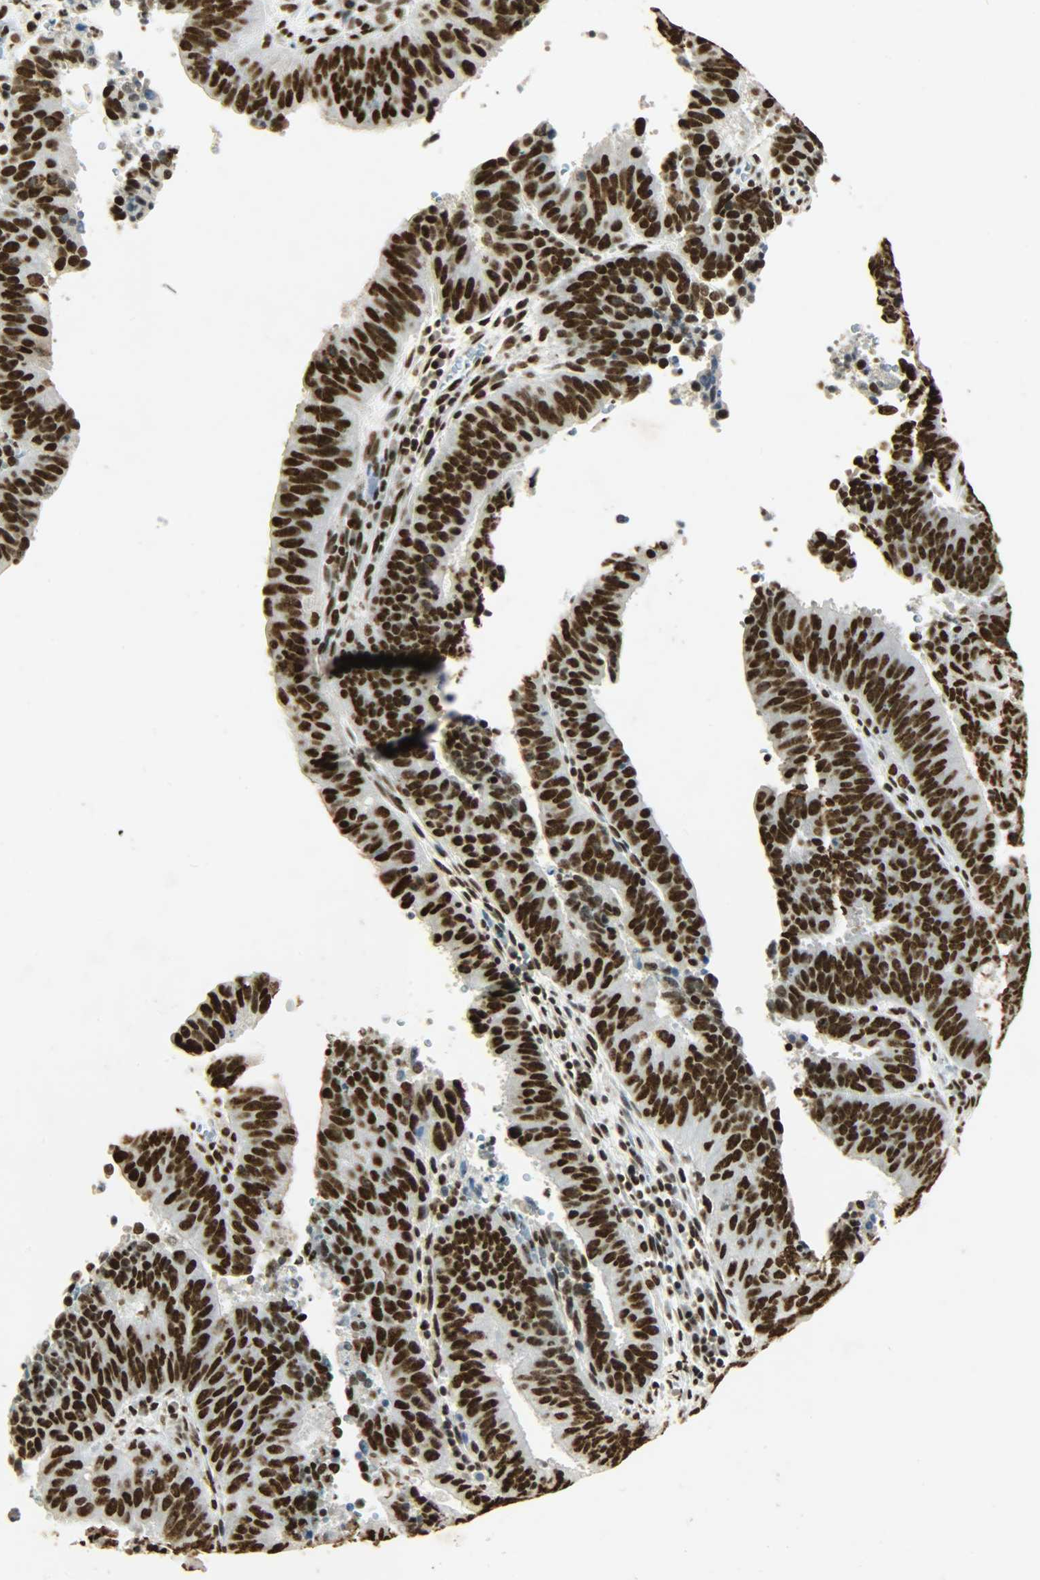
{"staining": {"intensity": "strong", "quantity": ">75%", "location": "nuclear"}, "tissue": "cervical cancer", "cell_type": "Tumor cells", "image_type": "cancer", "snomed": [{"axis": "morphology", "description": "Adenocarcinoma, NOS"}, {"axis": "topography", "description": "Cervix"}], "caption": "Immunohistochemical staining of human cervical cancer demonstrates high levels of strong nuclear positivity in approximately >75% of tumor cells. Immunohistochemistry stains the protein in brown and the nuclei are stained blue.", "gene": "KHDRBS1", "patient": {"sex": "female", "age": 44}}